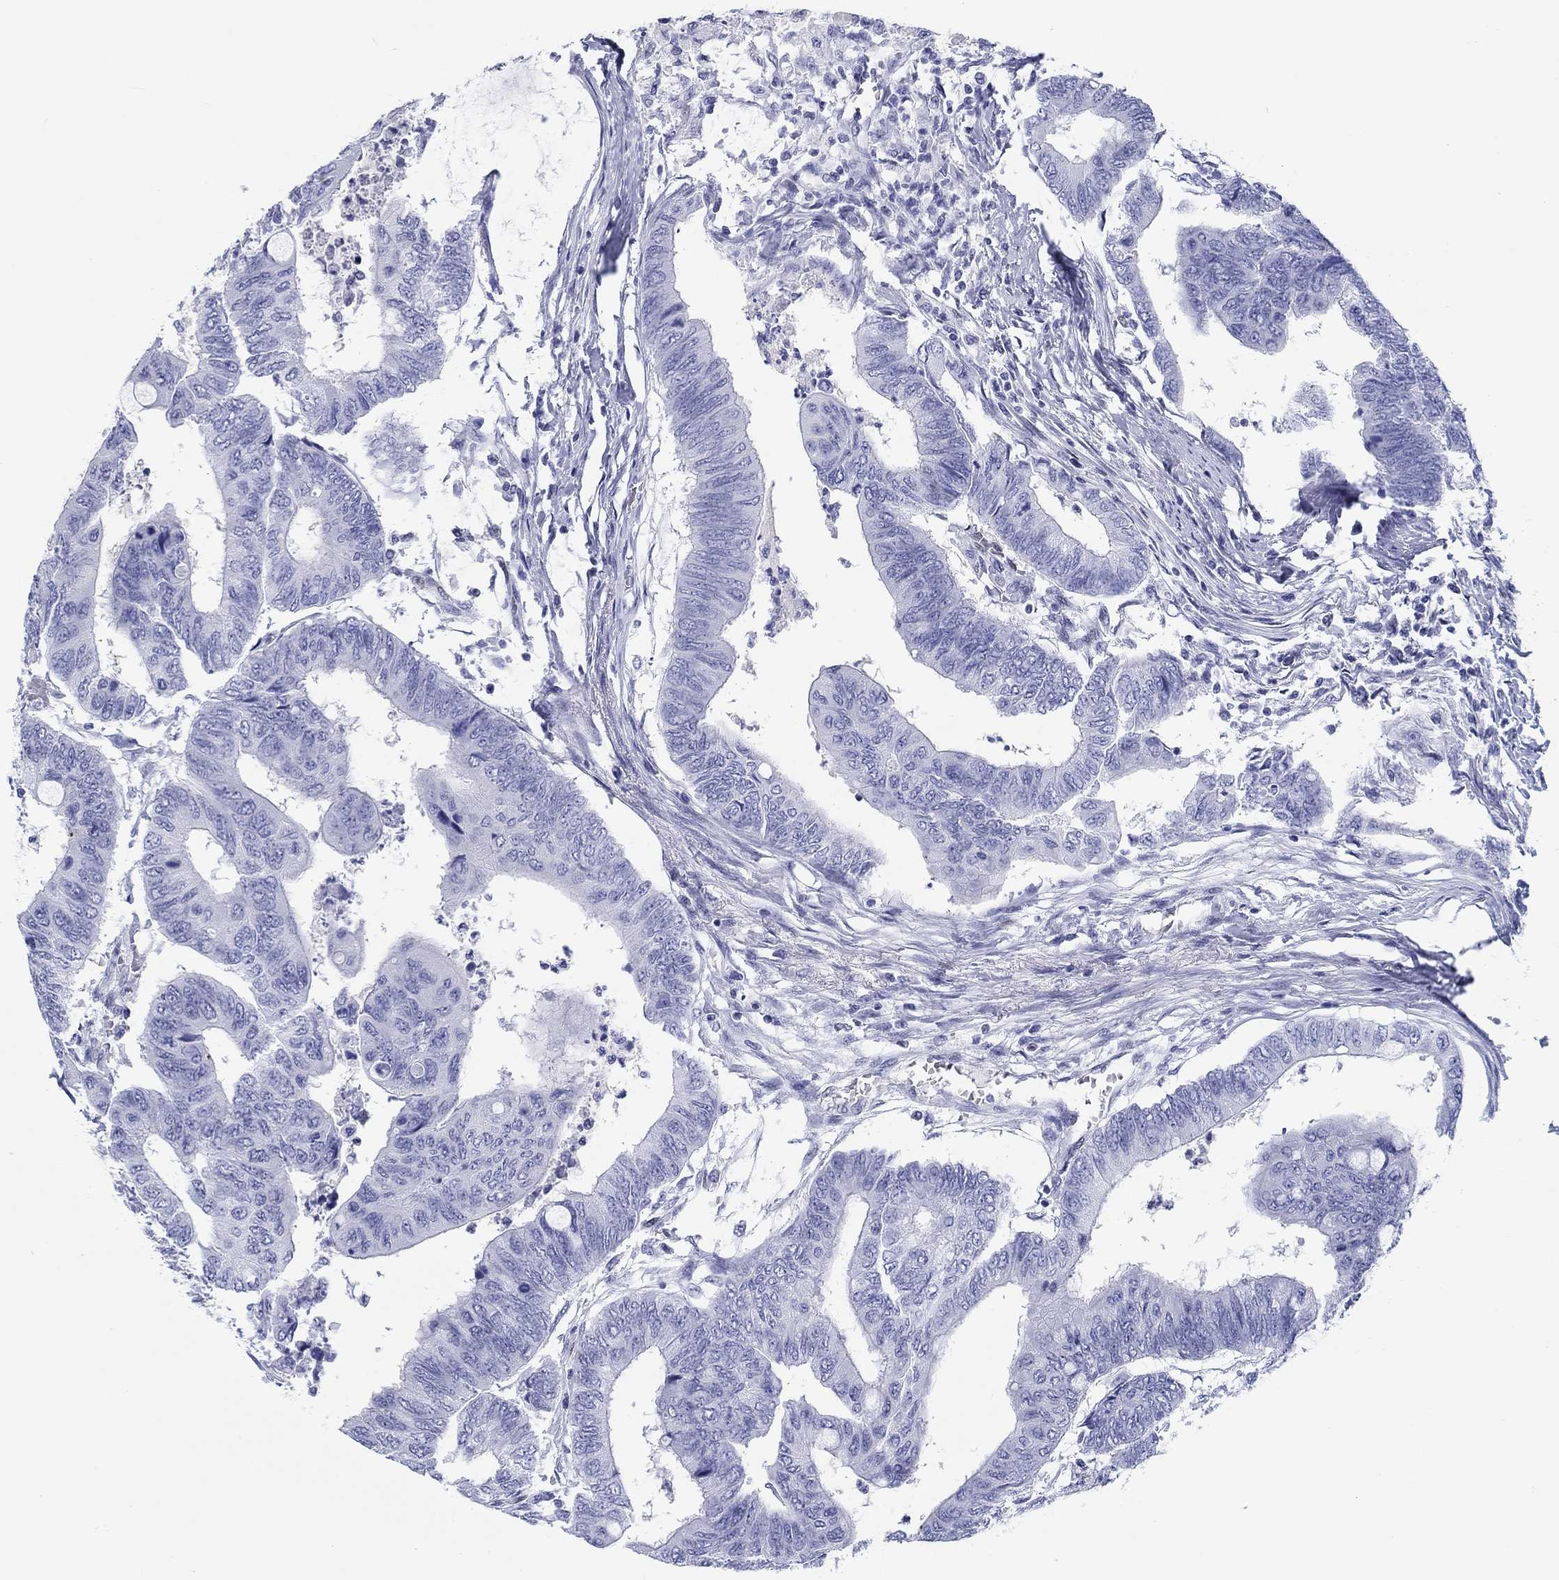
{"staining": {"intensity": "negative", "quantity": "none", "location": "none"}, "tissue": "colorectal cancer", "cell_type": "Tumor cells", "image_type": "cancer", "snomed": [{"axis": "morphology", "description": "Normal tissue, NOS"}, {"axis": "morphology", "description": "Adenocarcinoma, NOS"}, {"axis": "topography", "description": "Rectum"}, {"axis": "topography", "description": "Peripheral nerve tissue"}], "caption": "A micrograph of colorectal cancer (adenocarcinoma) stained for a protein reveals no brown staining in tumor cells.", "gene": "H1-1", "patient": {"sex": "male", "age": 92}}